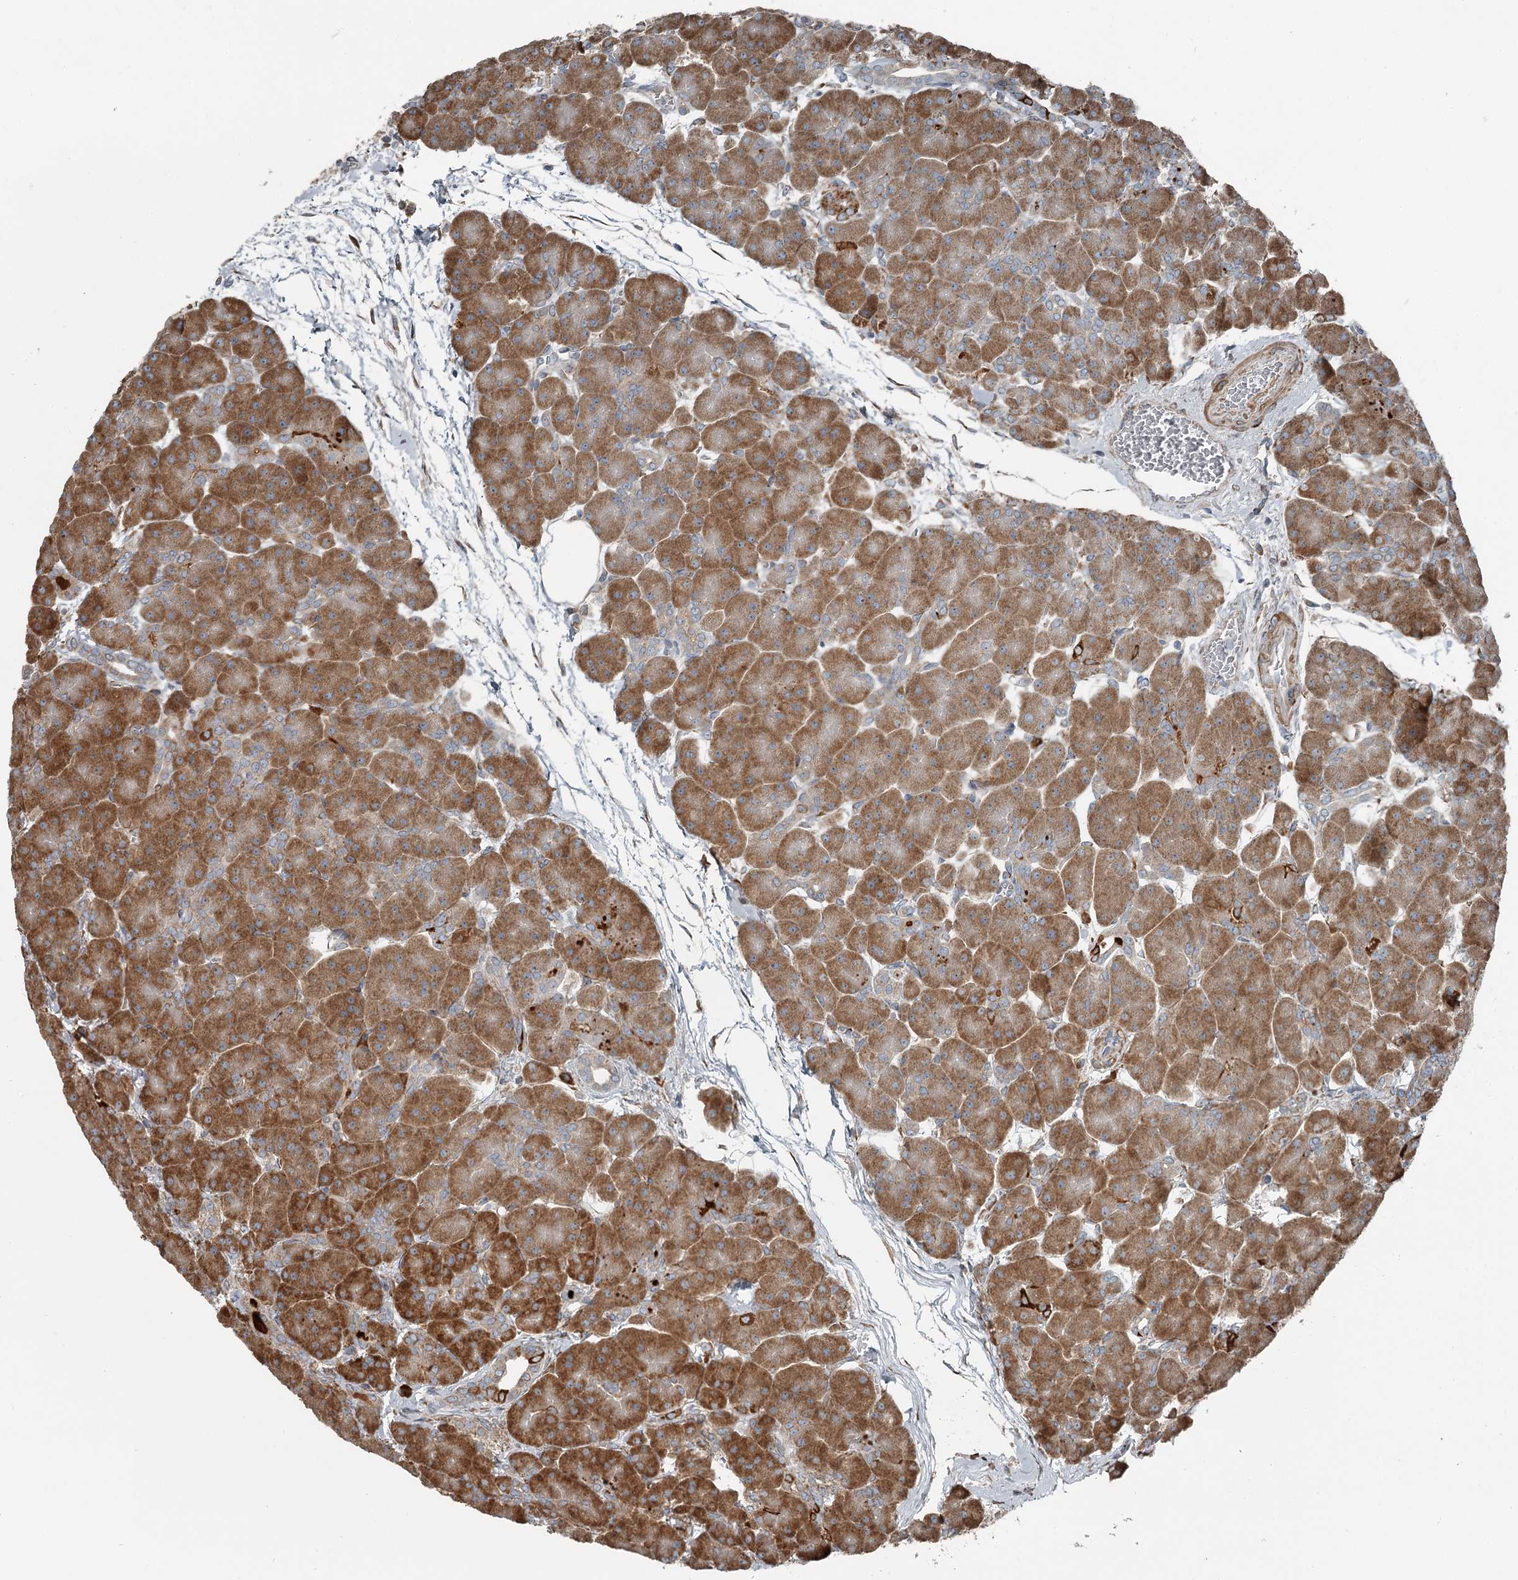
{"staining": {"intensity": "strong", "quantity": ">75%", "location": "cytoplasmic/membranous"}, "tissue": "pancreas", "cell_type": "Exocrine glandular cells", "image_type": "normal", "snomed": [{"axis": "morphology", "description": "Normal tissue, NOS"}, {"axis": "topography", "description": "Pancreas"}], "caption": "Immunohistochemical staining of unremarkable human pancreas exhibits high levels of strong cytoplasmic/membranous positivity in about >75% of exocrine glandular cells.", "gene": "RASSF8", "patient": {"sex": "male", "age": 66}}